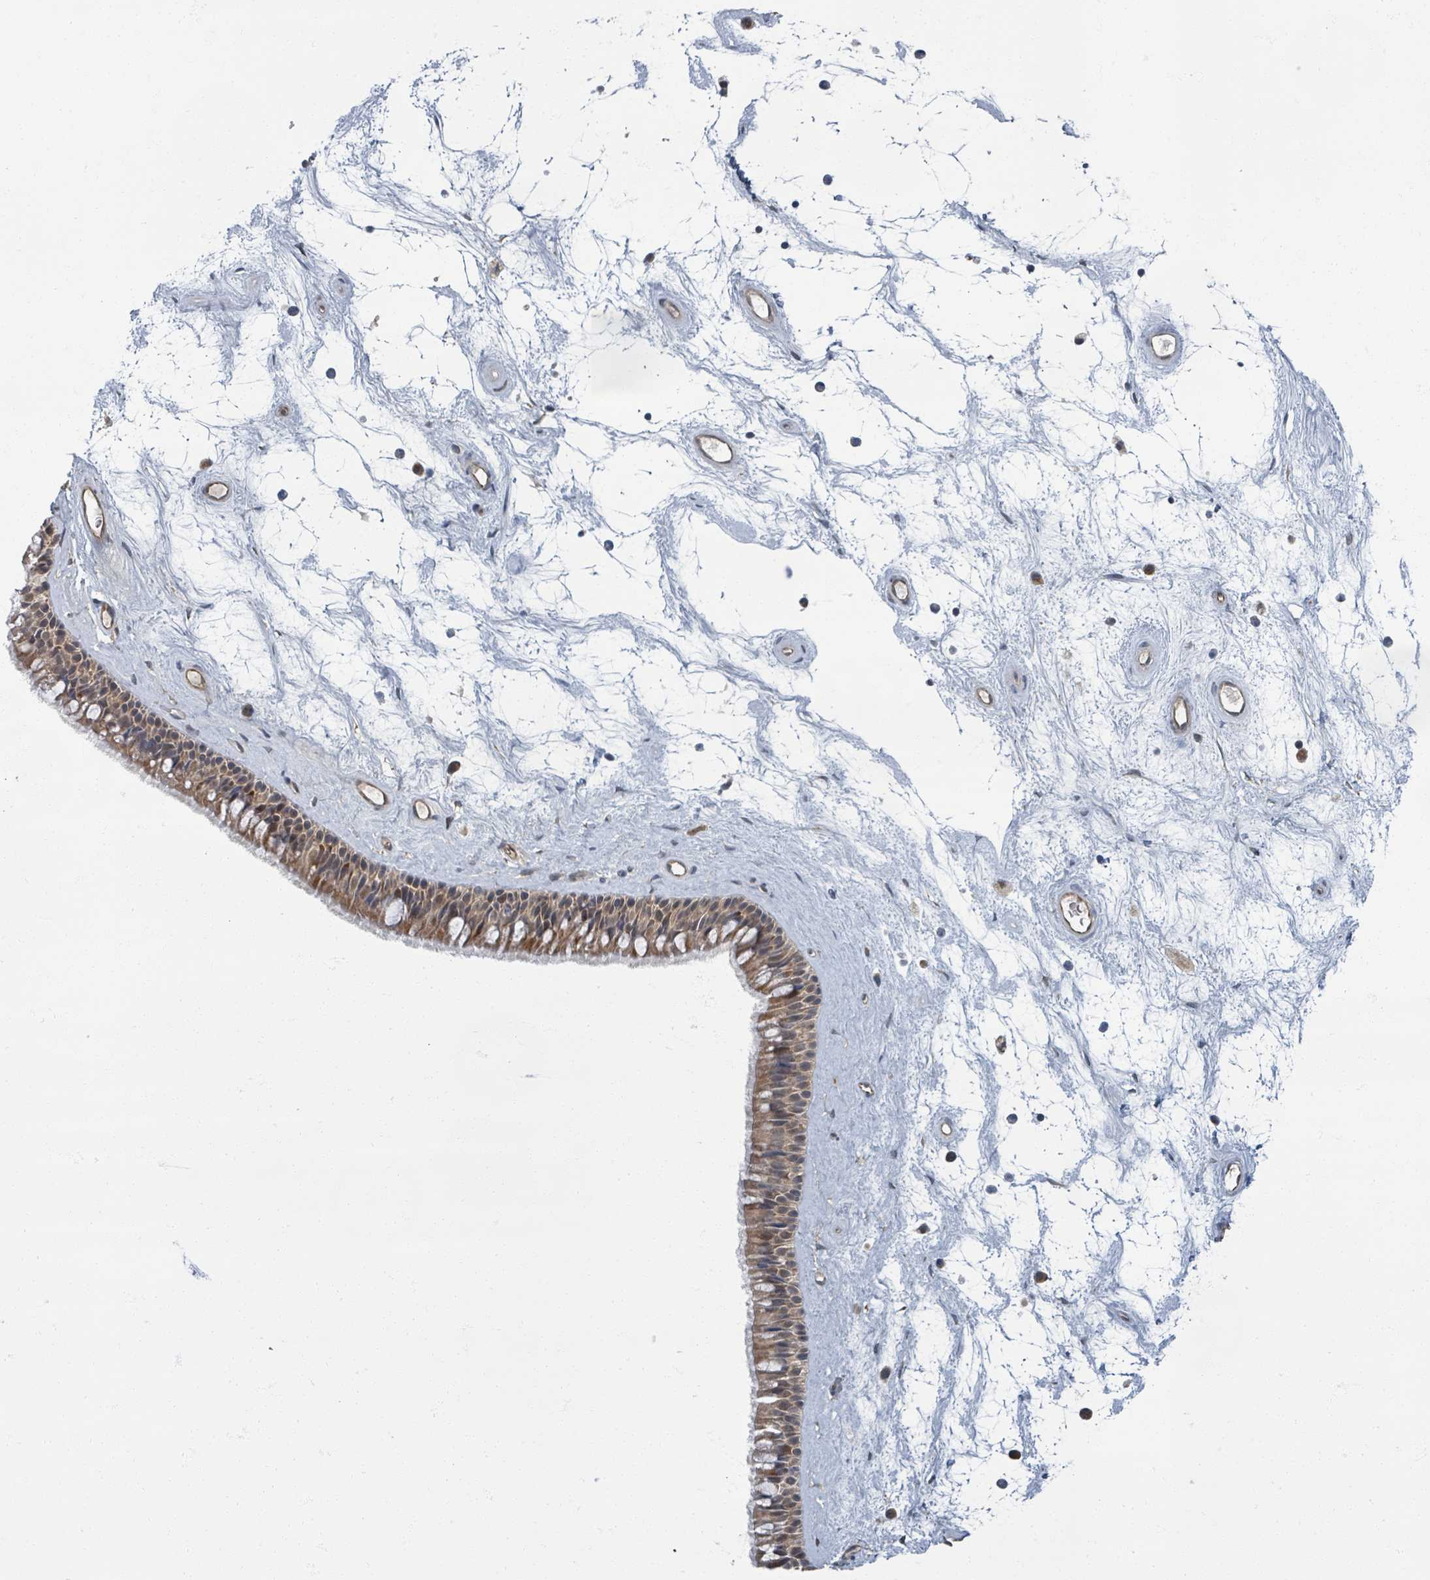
{"staining": {"intensity": "moderate", "quantity": ">75%", "location": "cytoplasmic/membranous"}, "tissue": "nasopharynx", "cell_type": "Respiratory epithelial cells", "image_type": "normal", "snomed": [{"axis": "morphology", "description": "Normal tissue, NOS"}, {"axis": "topography", "description": "Nasopharynx"}], "caption": "This photomicrograph displays immunohistochemistry (IHC) staining of unremarkable human nasopharynx, with medium moderate cytoplasmic/membranous expression in approximately >75% of respiratory epithelial cells.", "gene": "INTS15", "patient": {"sex": "male", "age": 64}}